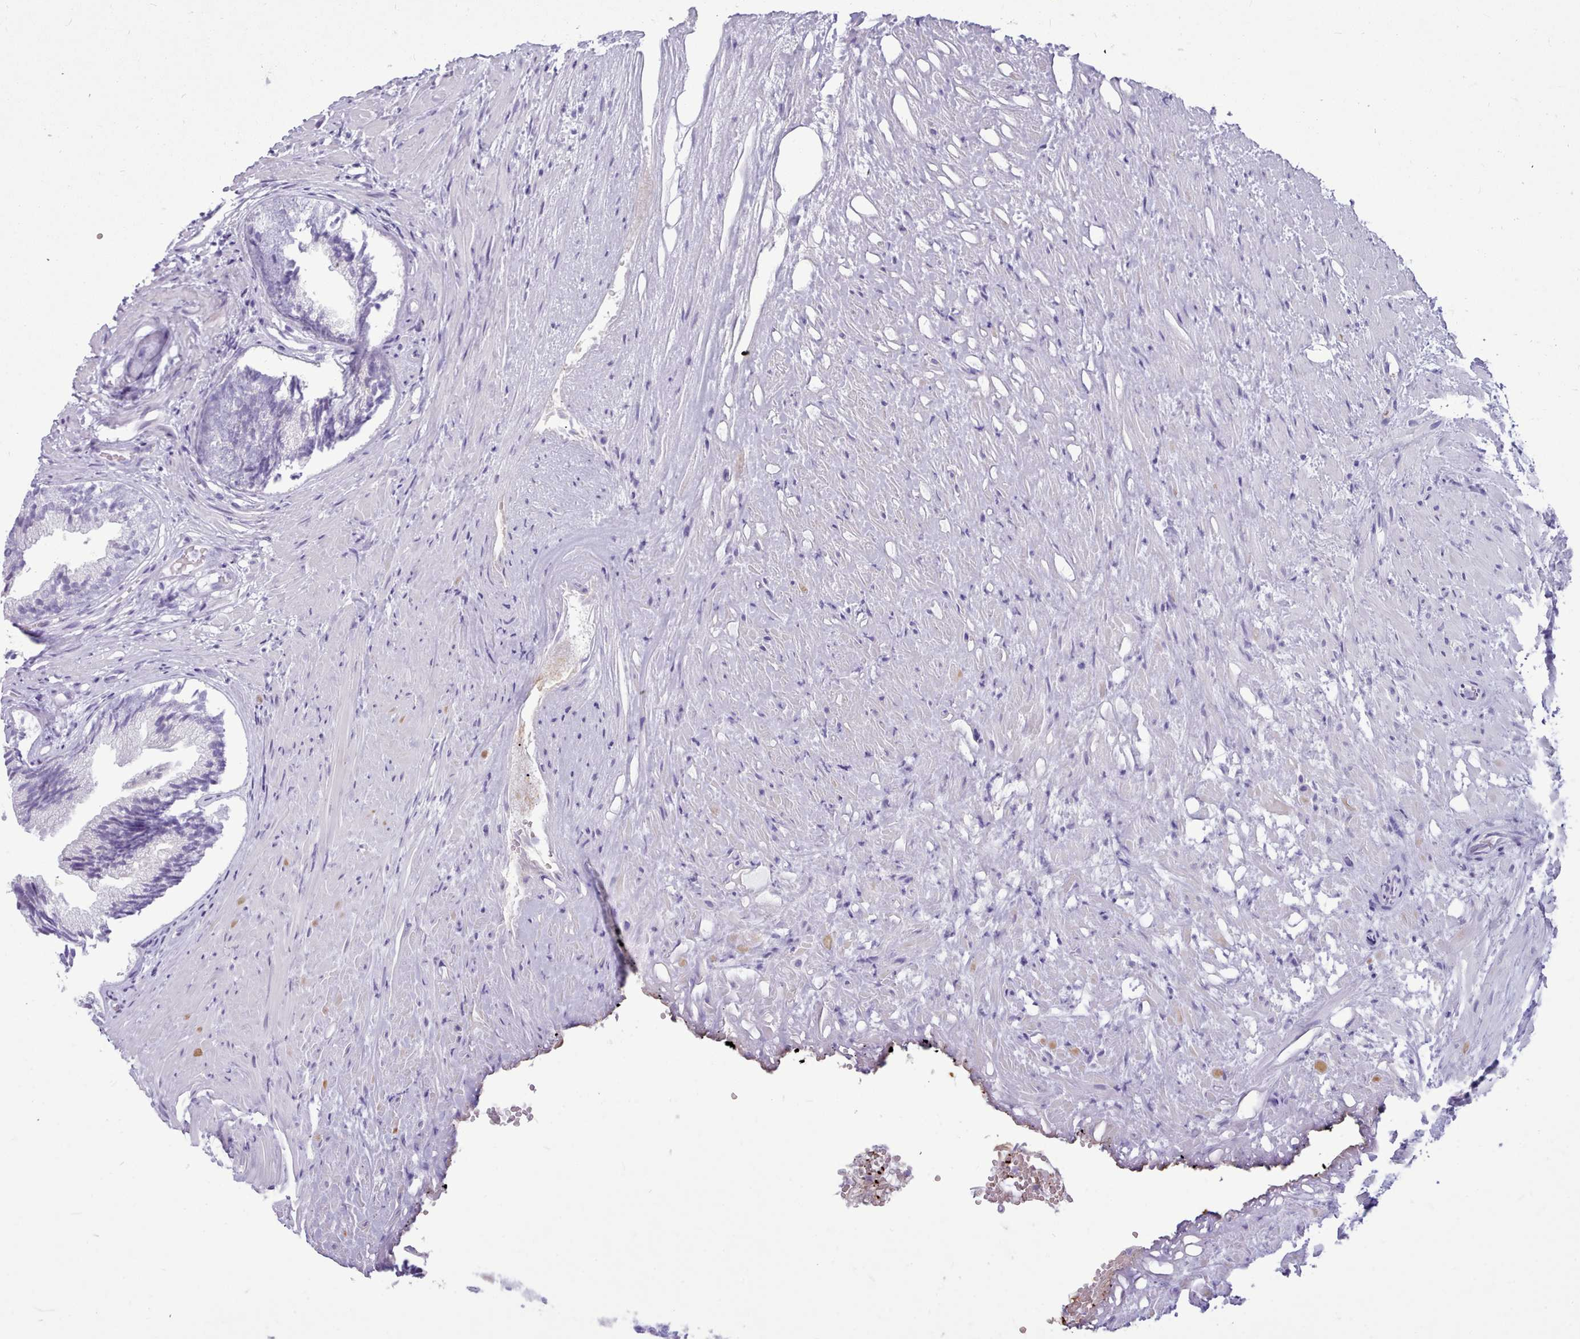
{"staining": {"intensity": "negative", "quantity": "none", "location": "none"}, "tissue": "prostate", "cell_type": "Glandular cells", "image_type": "normal", "snomed": [{"axis": "morphology", "description": "Normal tissue, NOS"}, {"axis": "topography", "description": "Prostate"}], "caption": "Immunohistochemistry histopathology image of unremarkable human prostate stained for a protein (brown), which demonstrates no positivity in glandular cells.", "gene": "NKX1", "patient": {"sex": "male", "age": 76}}